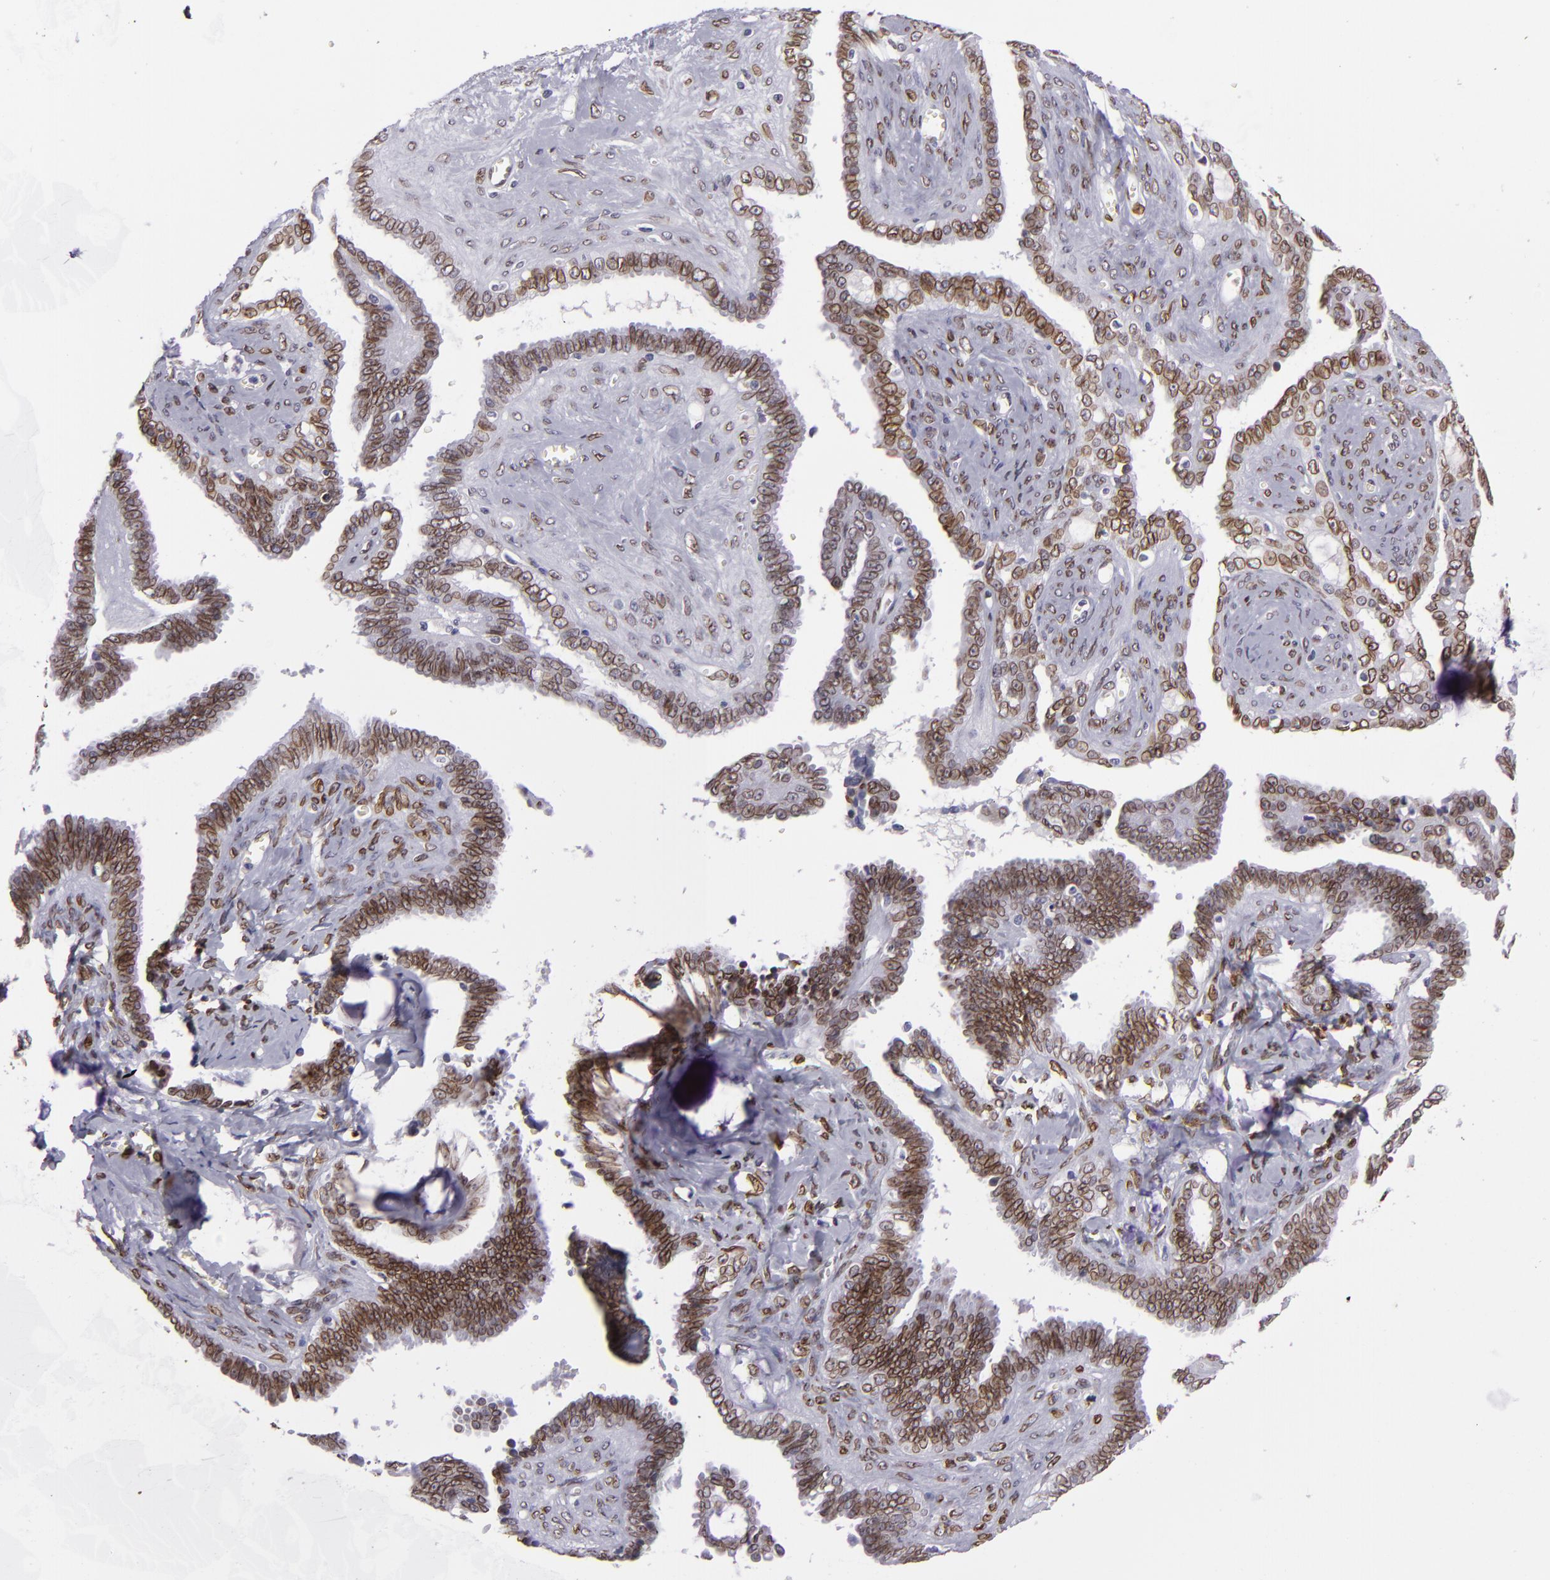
{"staining": {"intensity": "moderate", "quantity": ">75%", "location": "nuclear"}, "tissue": "ovarian cancer", "cell_type": "Tumor cells", "image_type": "cancer", "snomed": [{"axis": "morphology", "description": "Cystadenocarcinoma, serous, NOS"}, {"axis": "topography", "description": "Ovary"}], "caption": "Ovarian serous cystadenocarcinoma stained with a protein marker demonstrates moderate staining in tumor cells.", "gene": "EMD", "patient": {"sex": "female", "age": 71}}